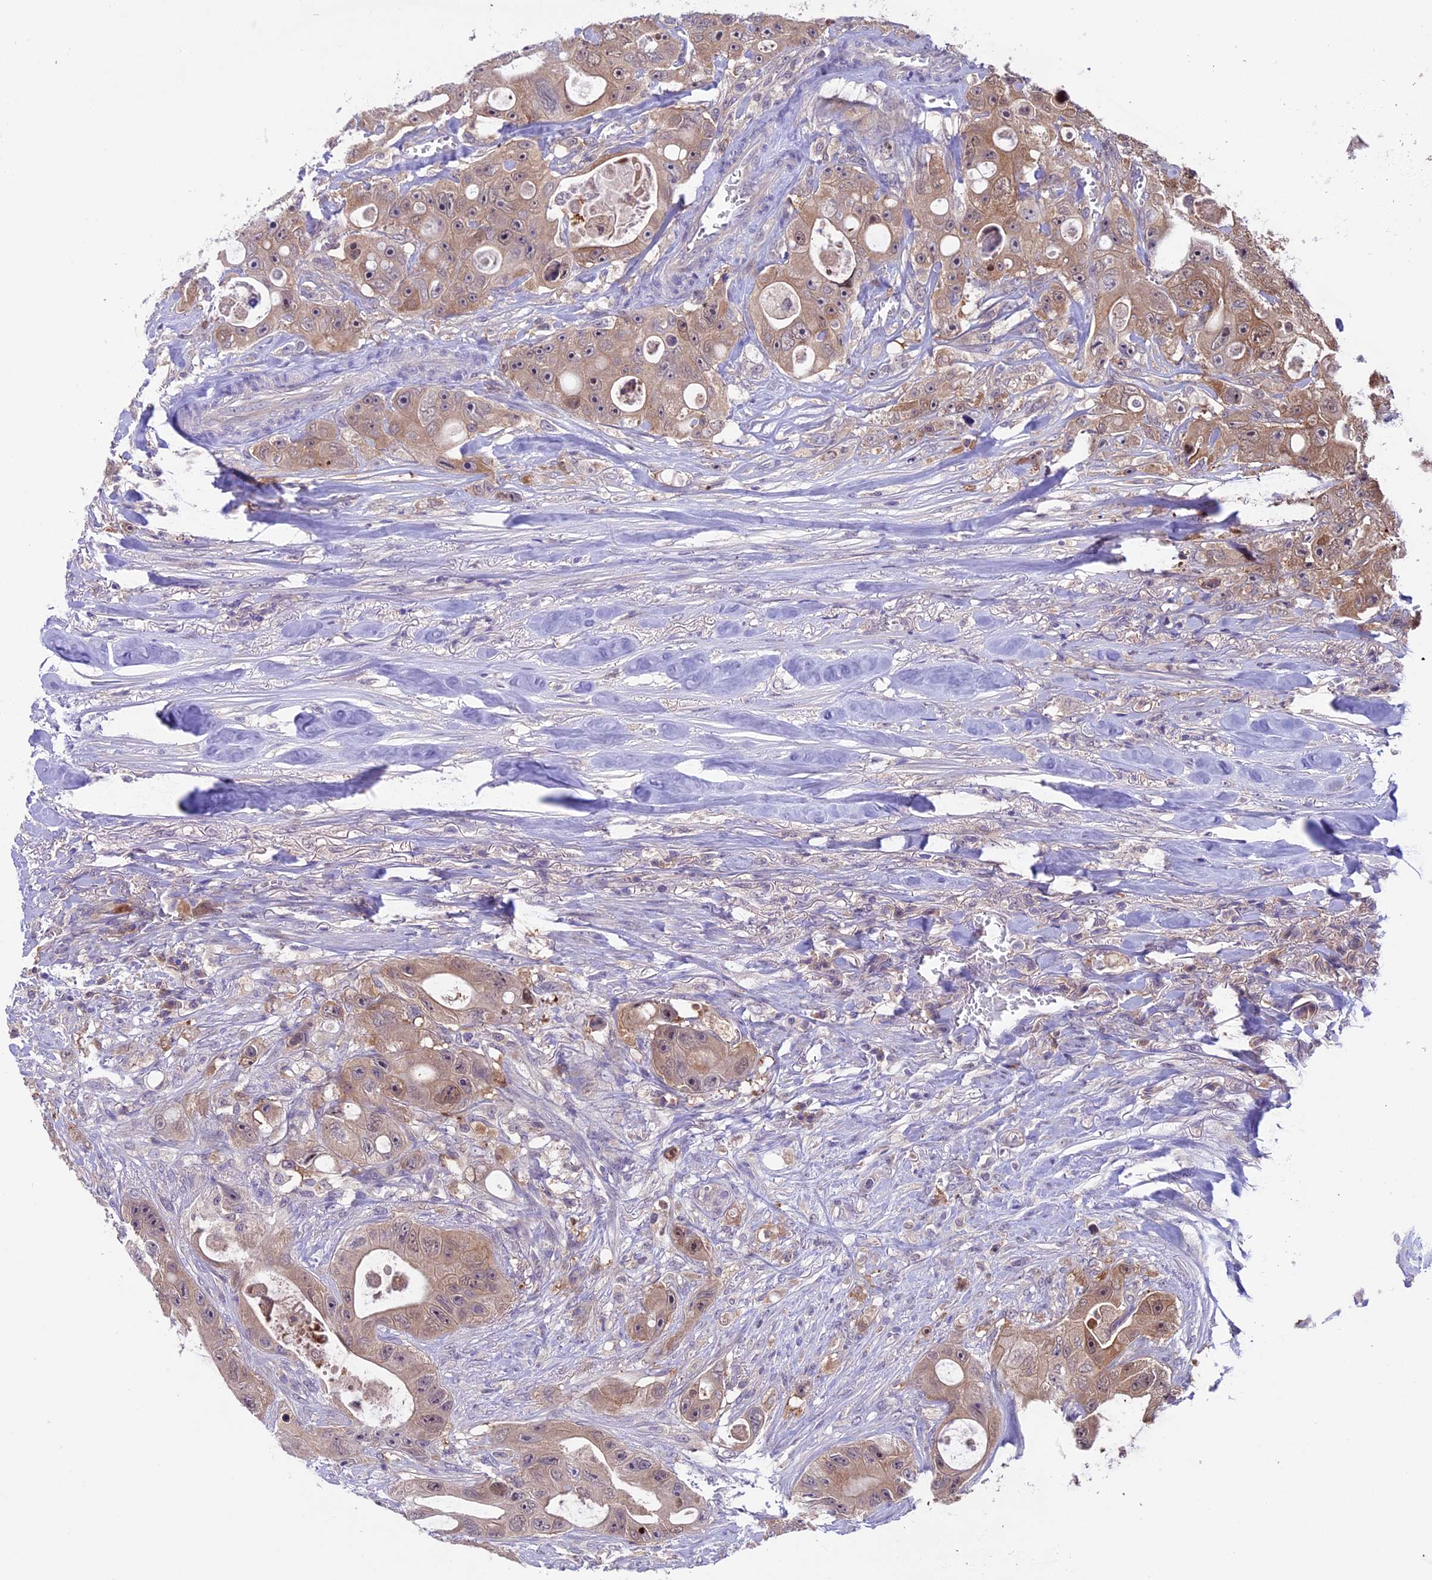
{"staining": {"intensity": "weak", "quantity": ">75%", "location": "cytoplasmic/membranous"}, "tissue": "colorectal cancer", "cell_type": "Tumor cells", "image_type": "cancer", "snomed": [{"axis": "morphology", "description": "Adenocarcinoma, NOS"}, {"axis": "topography", "description": "Colon"}], "caption": "Weak cytoplasmic/membranous staining for a protein is present in approximately >75% of tumor cells of colorectal adenocarcinoma using immunohistochemistry.", "gene": "XKR7", "patient": {"sex": "female", "age": 46}}